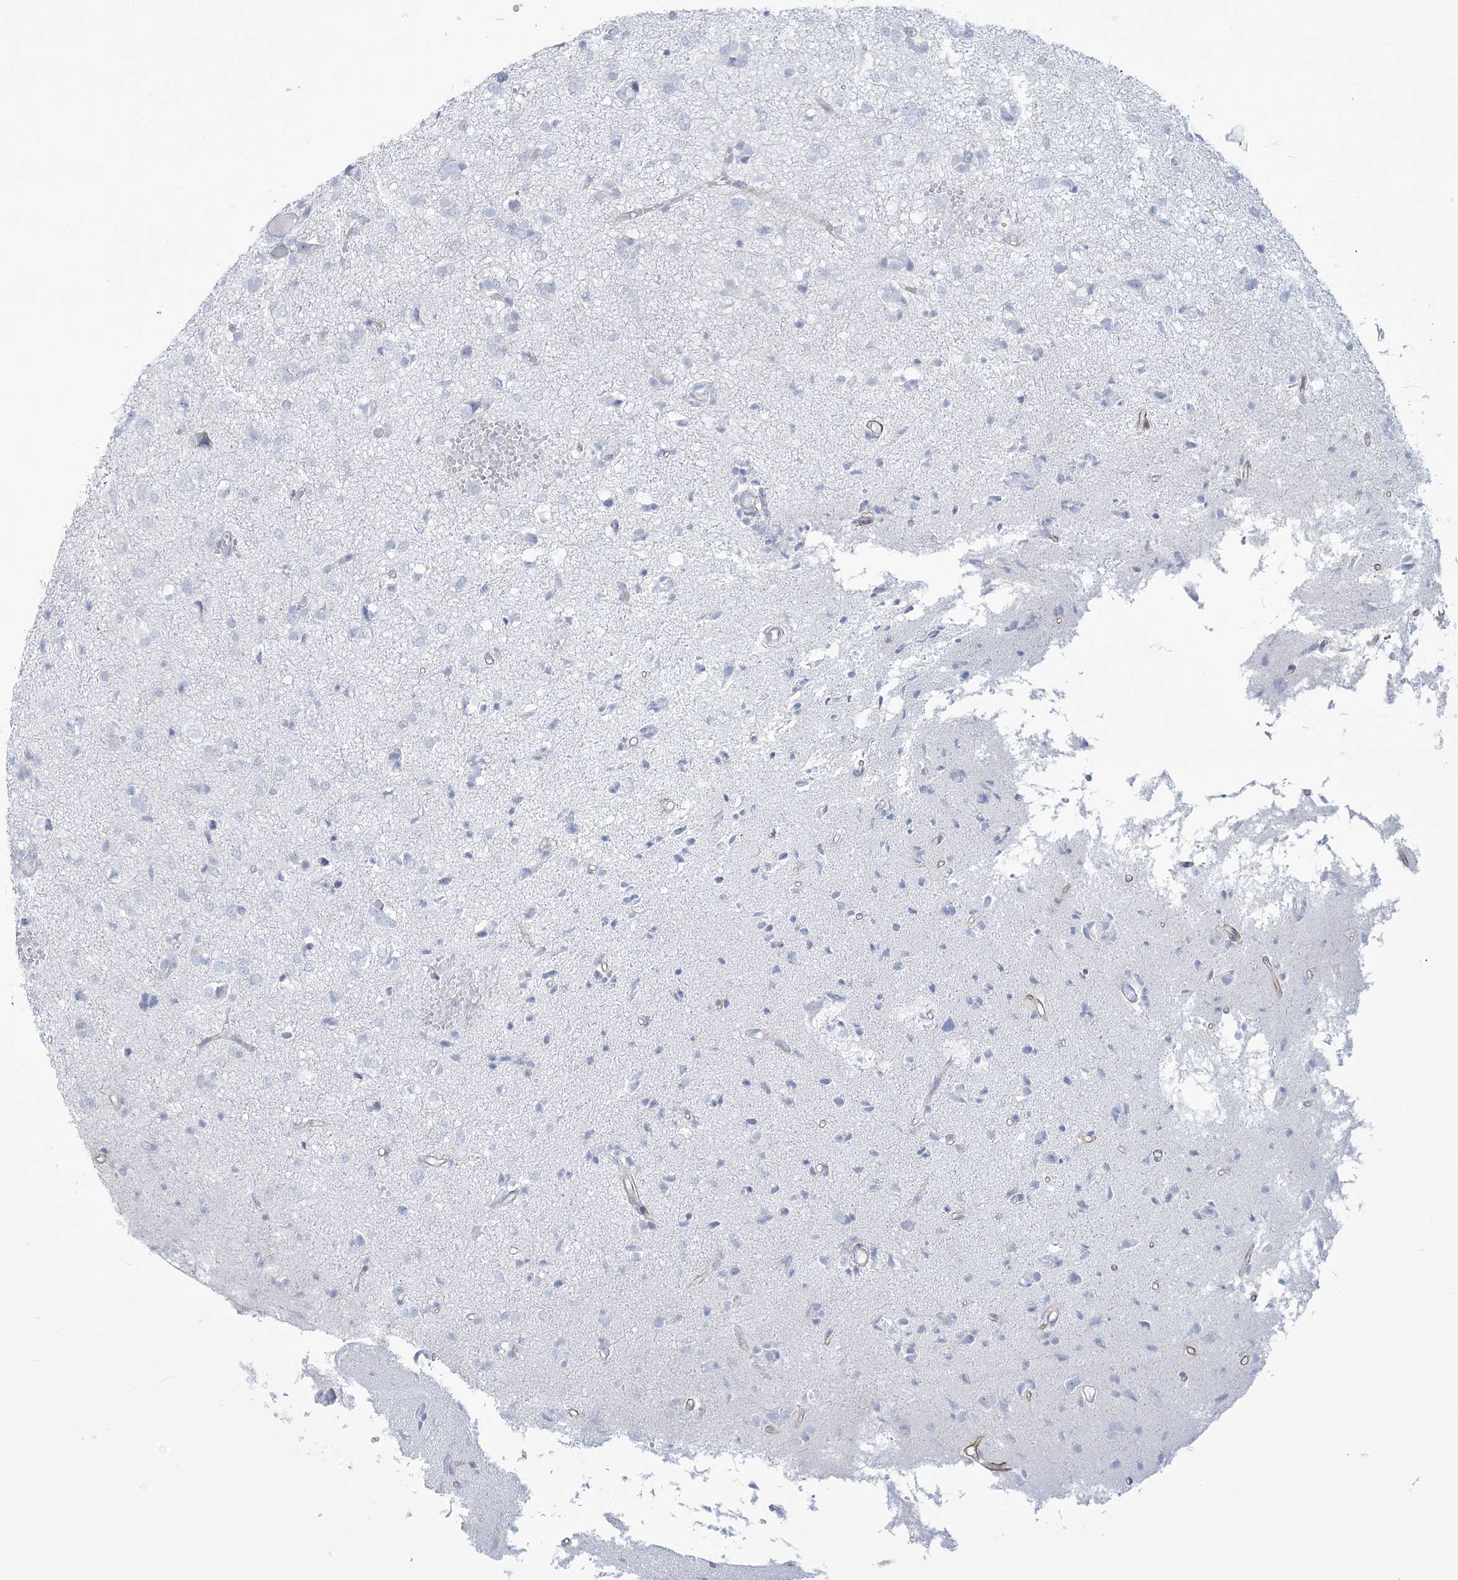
{"staining": {"intensity": "negative", "quantity": "none", "location": "none"}, "tissue": "glioma", "cell_type": "Tumor cells", "image_type": "cancer", "snomed": [{"axis": "morphology", "description": "Glioma, malignant, High grade"}, {"axis": "topography", "description": "Brain"}], "caption": "An image of glioma stained for a protein exhibits no brown staining in tumor cells.", "gene": "ADGB", "patient": {"sex": "female", "age": 59}}